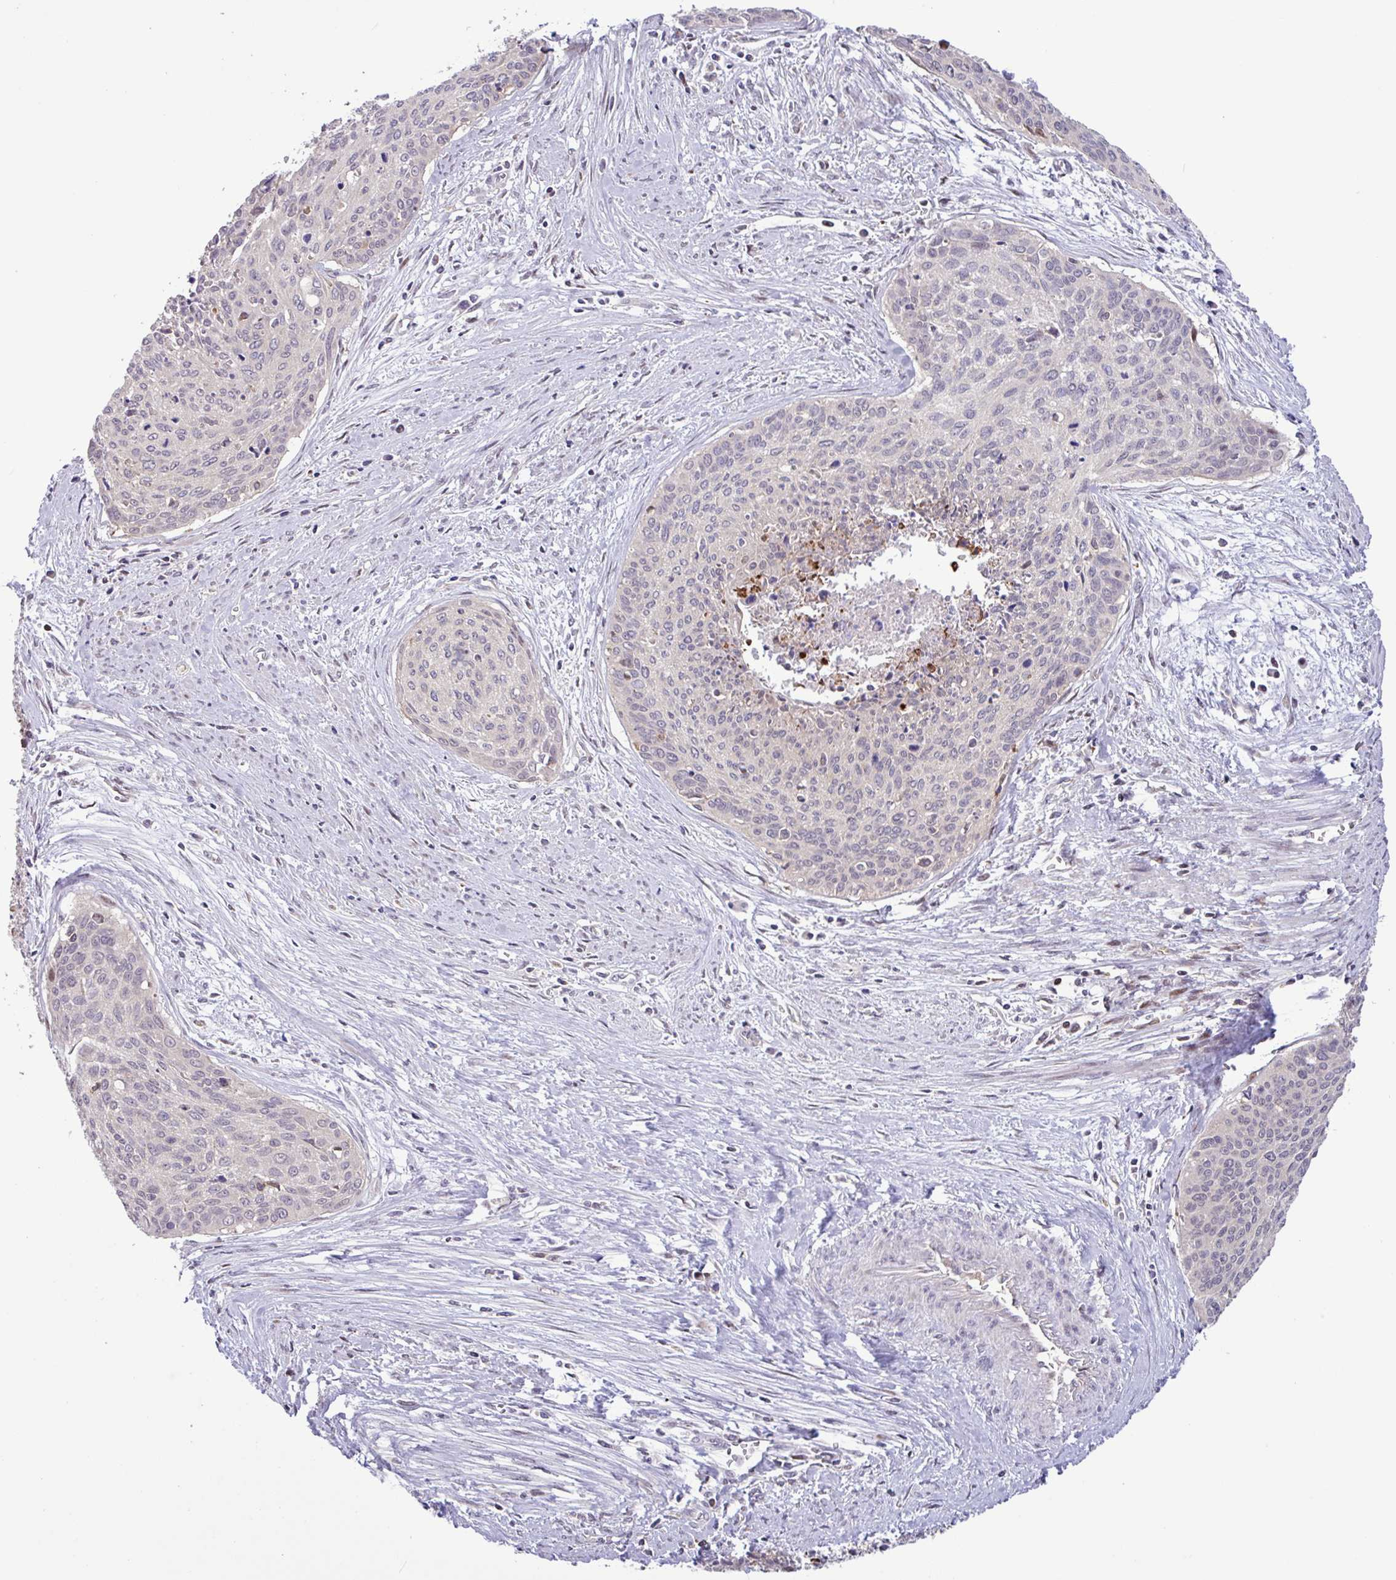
{"staining": {"intensity": "weak", "quantity": "<25%", "location": "nuclear"}, "tissue": "cervical cancer", "cell_type": "Tumor cells", "image_type": "cancer", "snomed": [{"axis": "morphology", "description": "Squamous cell carcinoma, NOS"}, {"axis": "topography", "description": "Cervix"}], "caption": "The immunohistochemistry (IHC) micrograph has no significant expression in tumor cells of cervical cancer (squamous cell carcinoma) tissue.", "gene": "RTL3", "patient": {"sex": "female", "age": 55}}